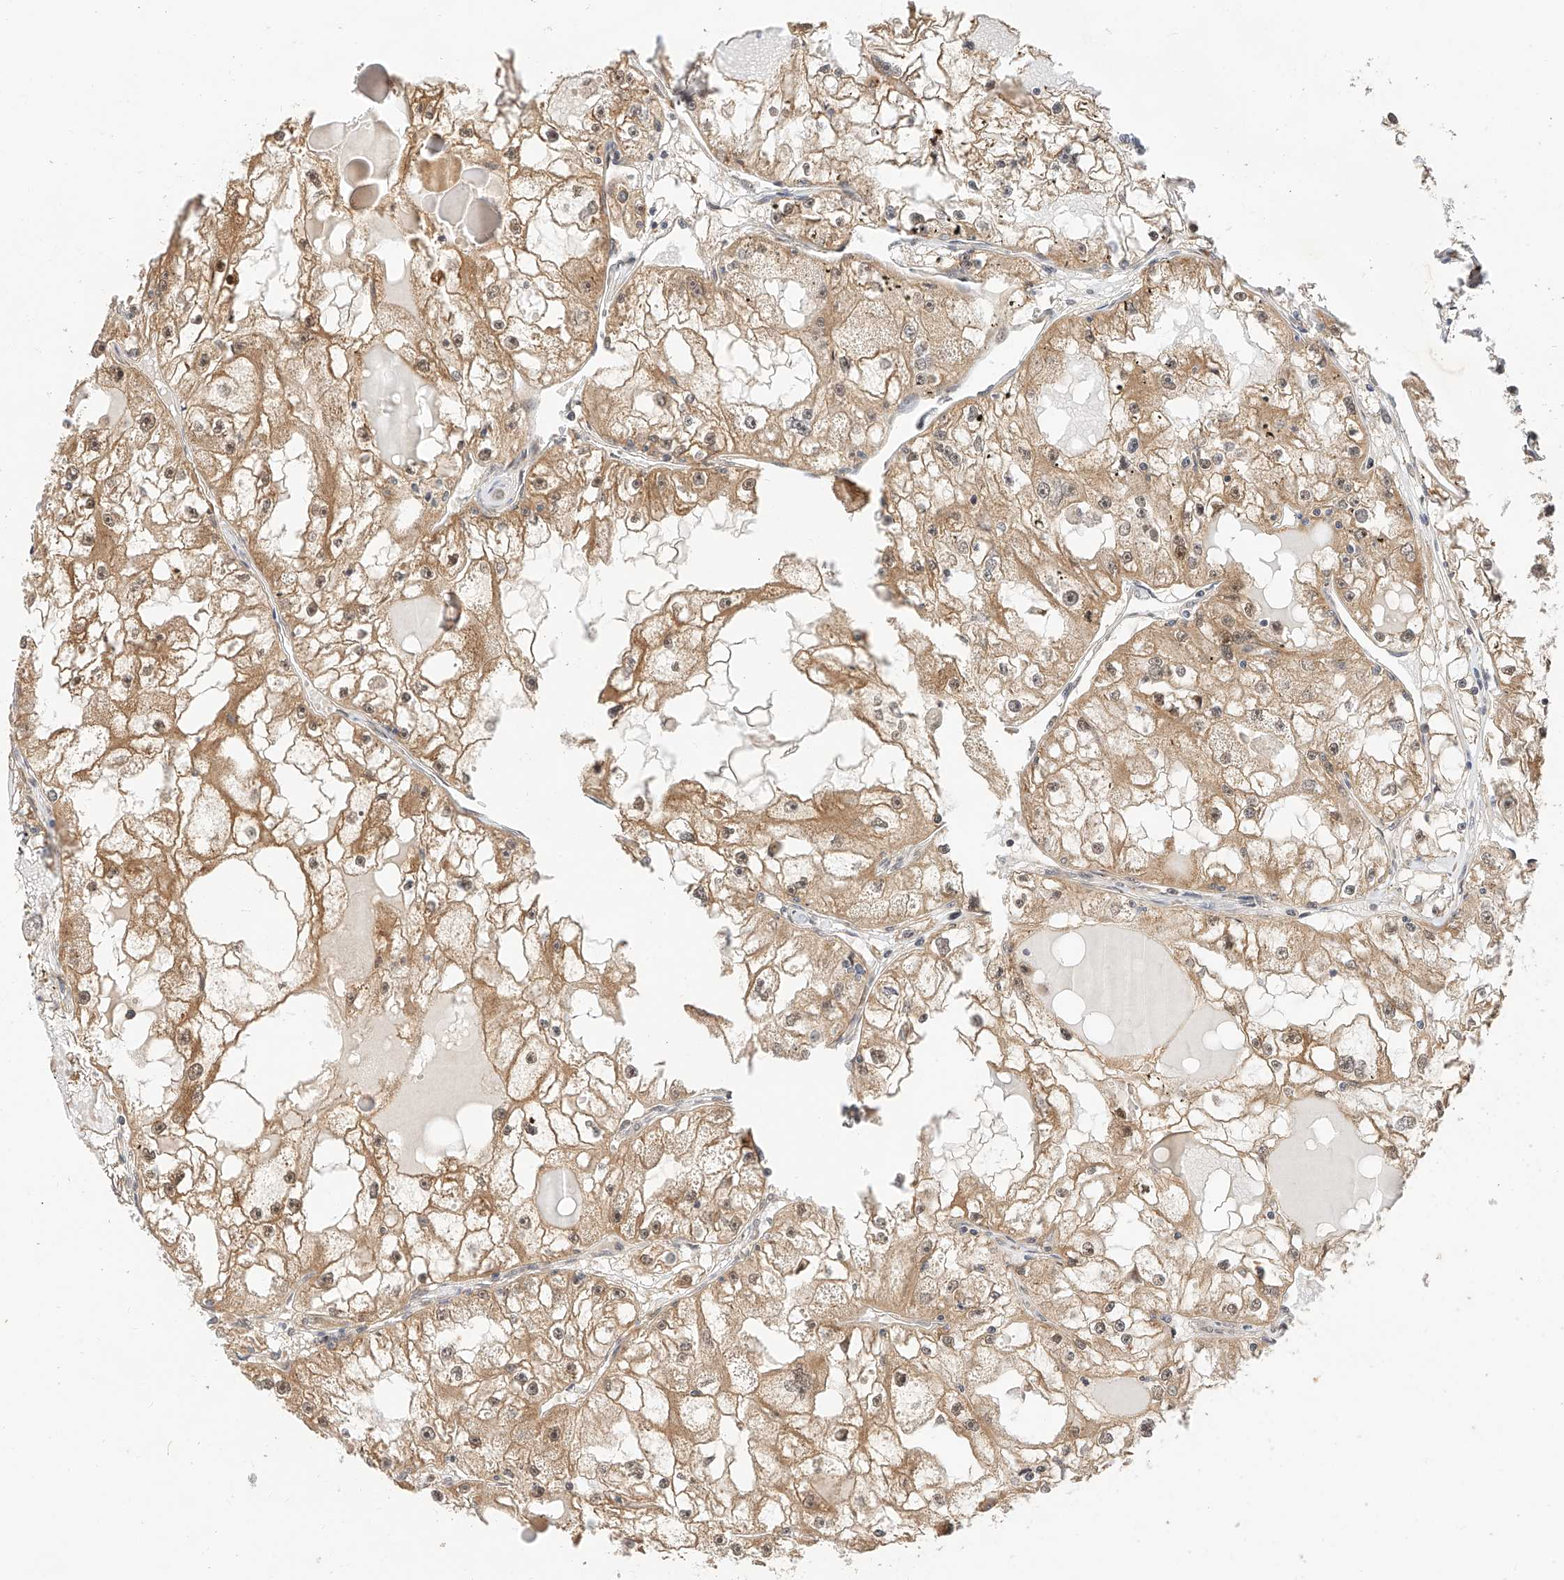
{"staining": {"intensity": "moderate", "quantity": ">75%", "location": "cytoplasmic/membranous,nuclear"}, "tissue": "renal cancer", "cell_type": "Tumor cells", "image_type": "cancer", "snomed": [{"axis": "morphology", "description": "Adenocarcinoma, NOS"}, {"axis": "topography", "description": "Kidney"}], "caption": "Renal cancer stained for a protein demonstrates moderate cytoplasmic/membranous and nuclear positivity in tumor cells.", "gene": "EIF4H", "patient": {"sex": "male", "age": 56}}